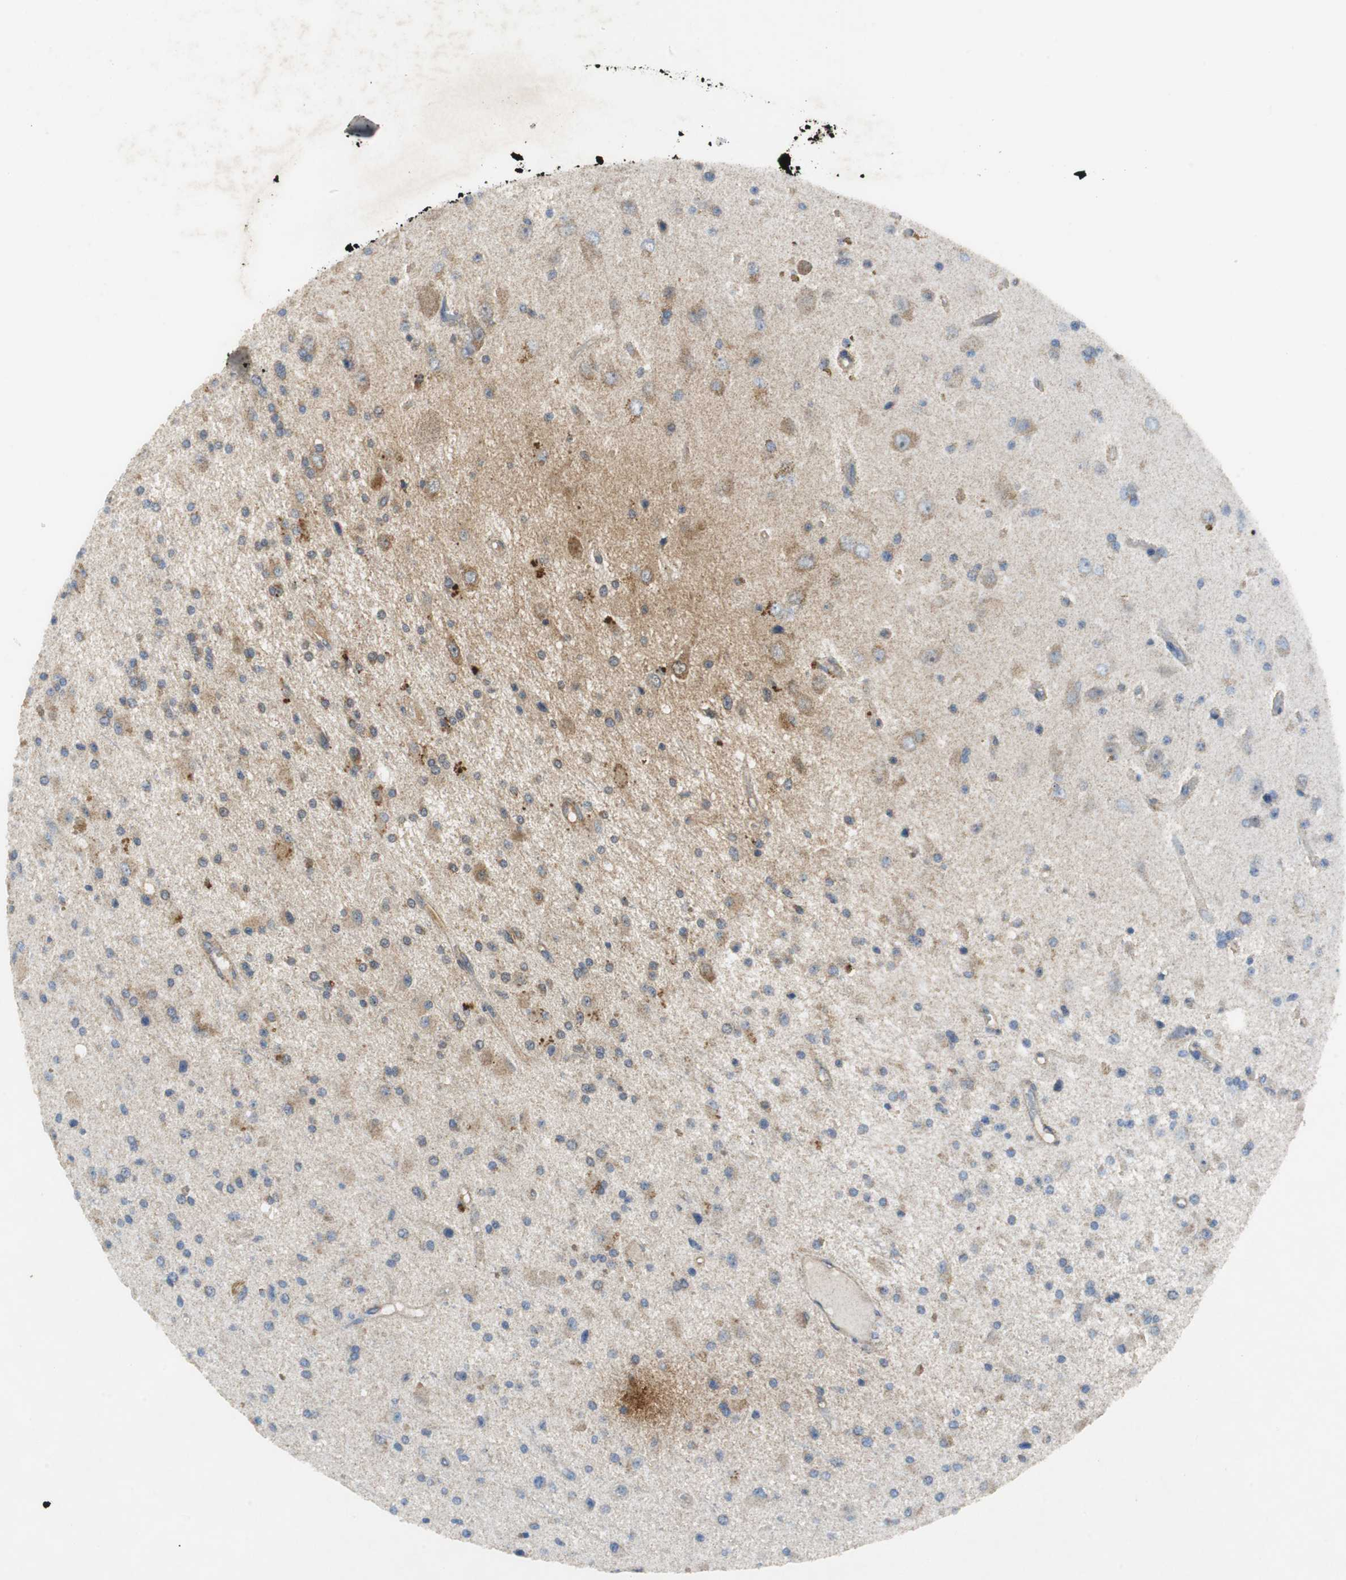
{"staining": {"intensity": "weak", "quantity": "25%-75%", "location": "cytoplasmic/membranous"}, "tissue": "glioma", "cell_type": "Tumor cells", "image_type": "cancer", "snomed": [{"axis": "morphology", "description": "Glioma, malignant, Low grade"}, {"axis": "topography", "description": "Brain"}], "caption": "An image of human low-grade glioma (malignant) stained for a protein demonstrates weak cytoplasmic/membranous brown staining in tumor cells.", "gene": "VBP1", "patient": {"sex": "male", "age": 58}}